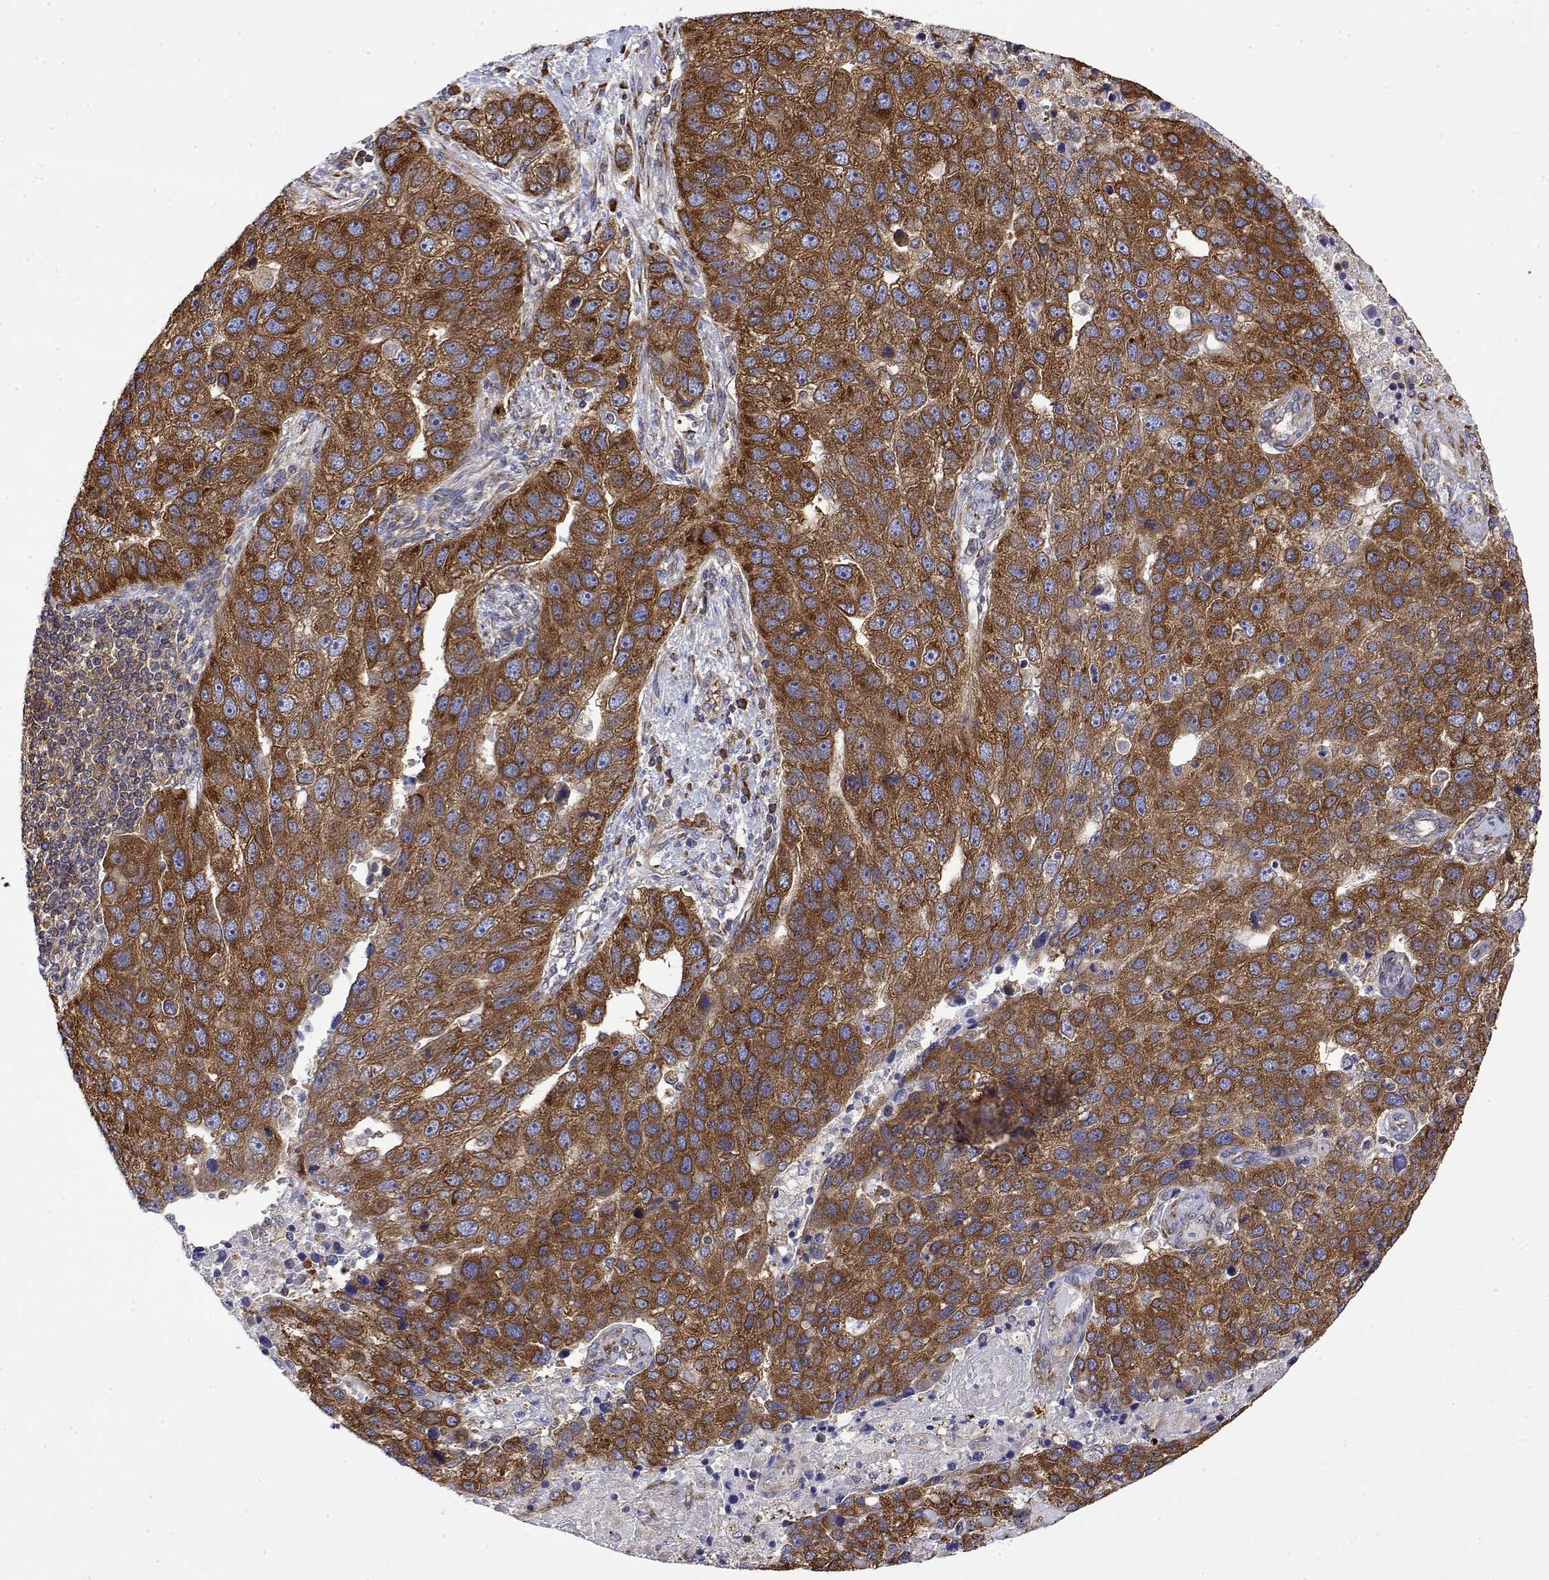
{"staining": {"intensity": "strong", "quantity": ">75%", "location": "cytoplasmic/membranous"}, "tissue": "pancreatic cancer", "cell_type": "Tumor cells", "image_type": "cancer", "snomed": [{"axis": "morphology", "description": "Adenocarcinoma, NOS"}, {"axis": "topography", "description": "Pancreas"}], "caption": "Brown immunohistochemical staining in pancreatic cancer shows strong cytoplasmic/membranous staining in approximately >75% of tumor cells. (IHC, brightfield microscopy, high magnification).", "gene": "EEF1G", "patient": {"sex": "female", "age": 61}}